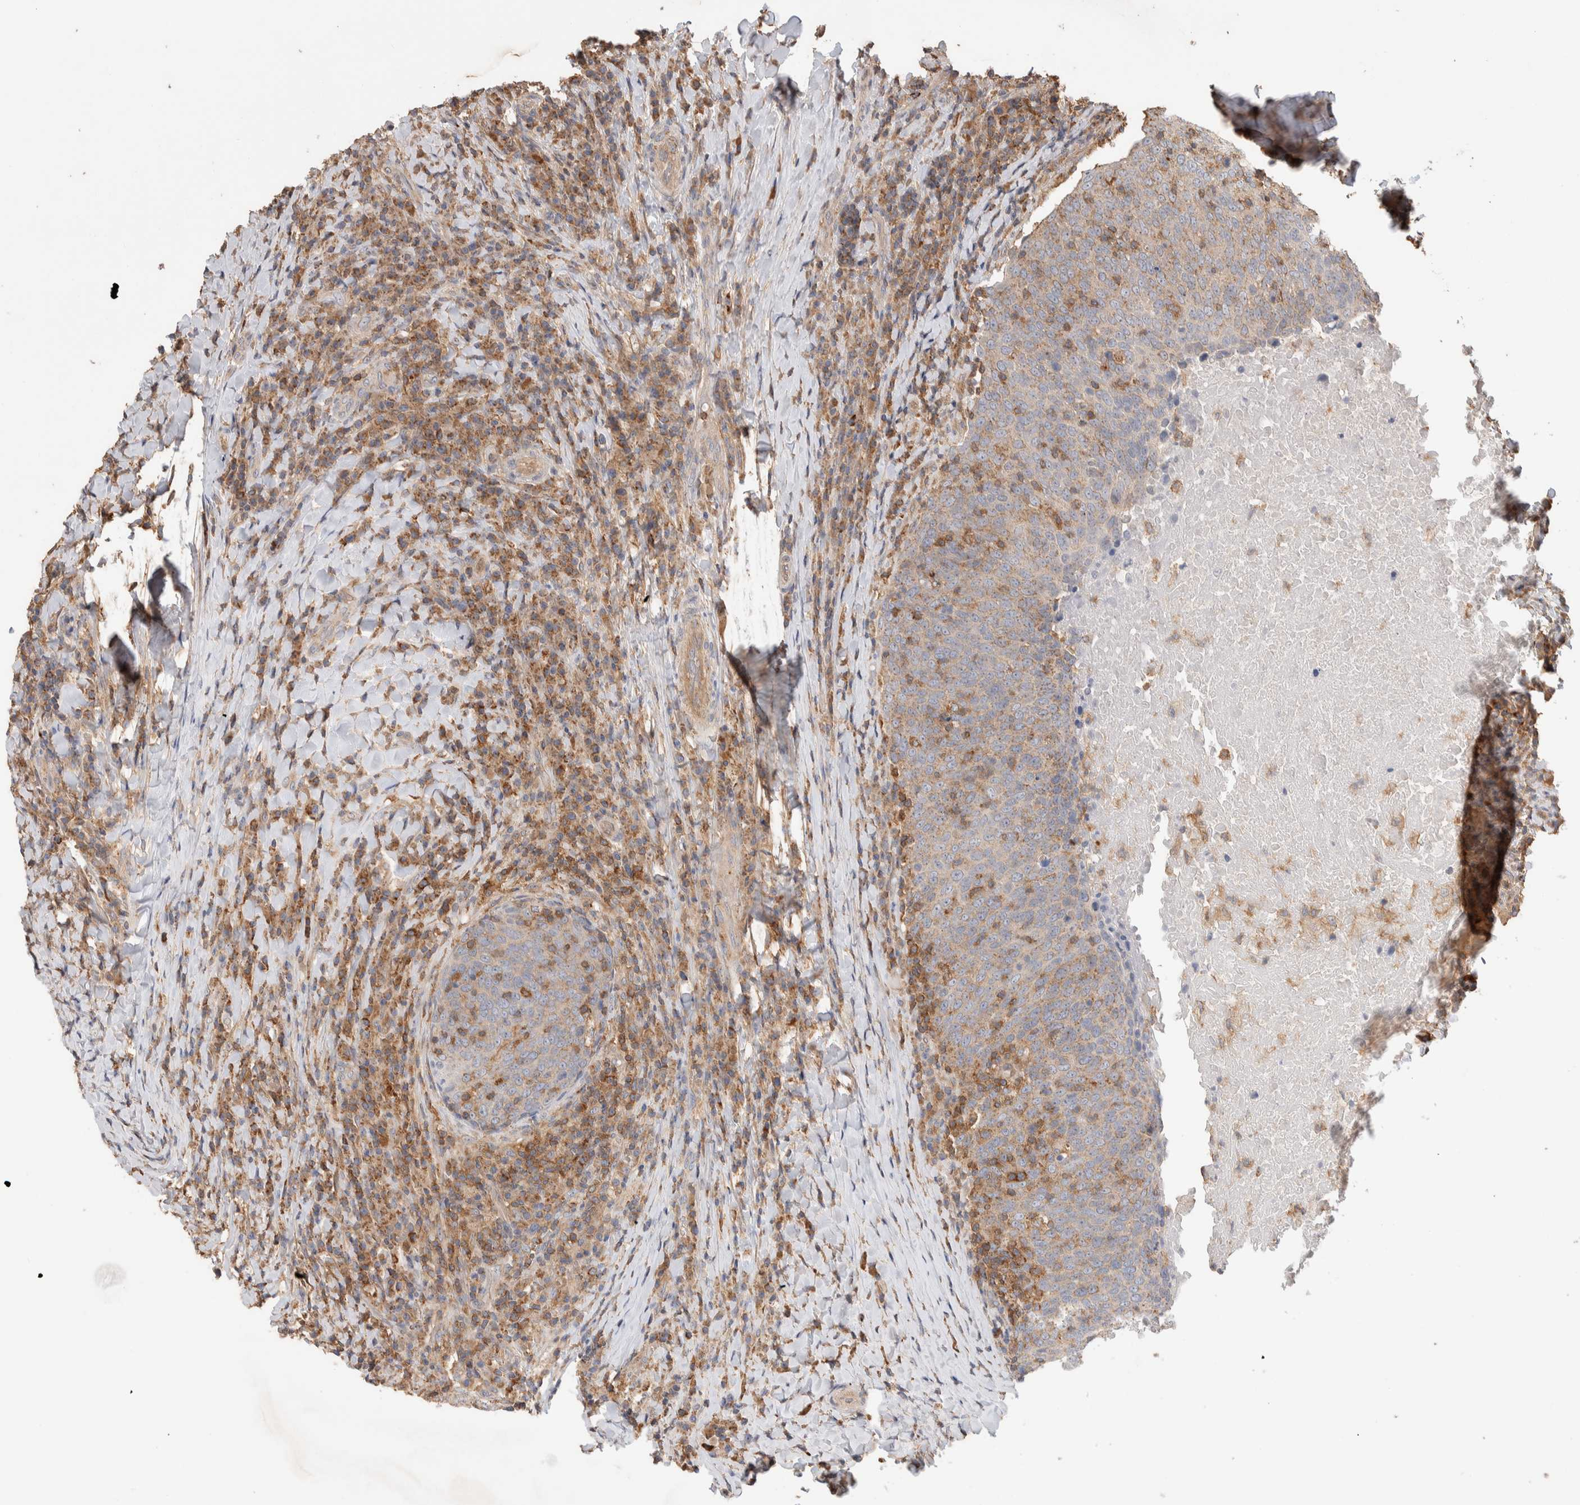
{"staining": {"intensity": "weak", "quantity": "<25%", "location": "cytoplasmic/membranous"}, "tissue": "head and neck cancer", "cell_type": "Tumor cells", "image_type": "cancer", "snomed": [{"axis": "morphology", "description": "Squamous cell carcinoma, NOS"}, {"axis": "morphology", "description": "Squamous cell carcinoma, metastatic, NOS"}, {"axis": "topography", "description": "Lymph node"}, {"axis": "topography", "description": "Head-Neck"}], "caption": "Immunohistochemistry (IHC) of human squamous cell carcinoma (head and neck) demonstrates no positivity in tumor cells.", "gene": "DEPTOR", "patient": {"sex": "male", "age": 62}}